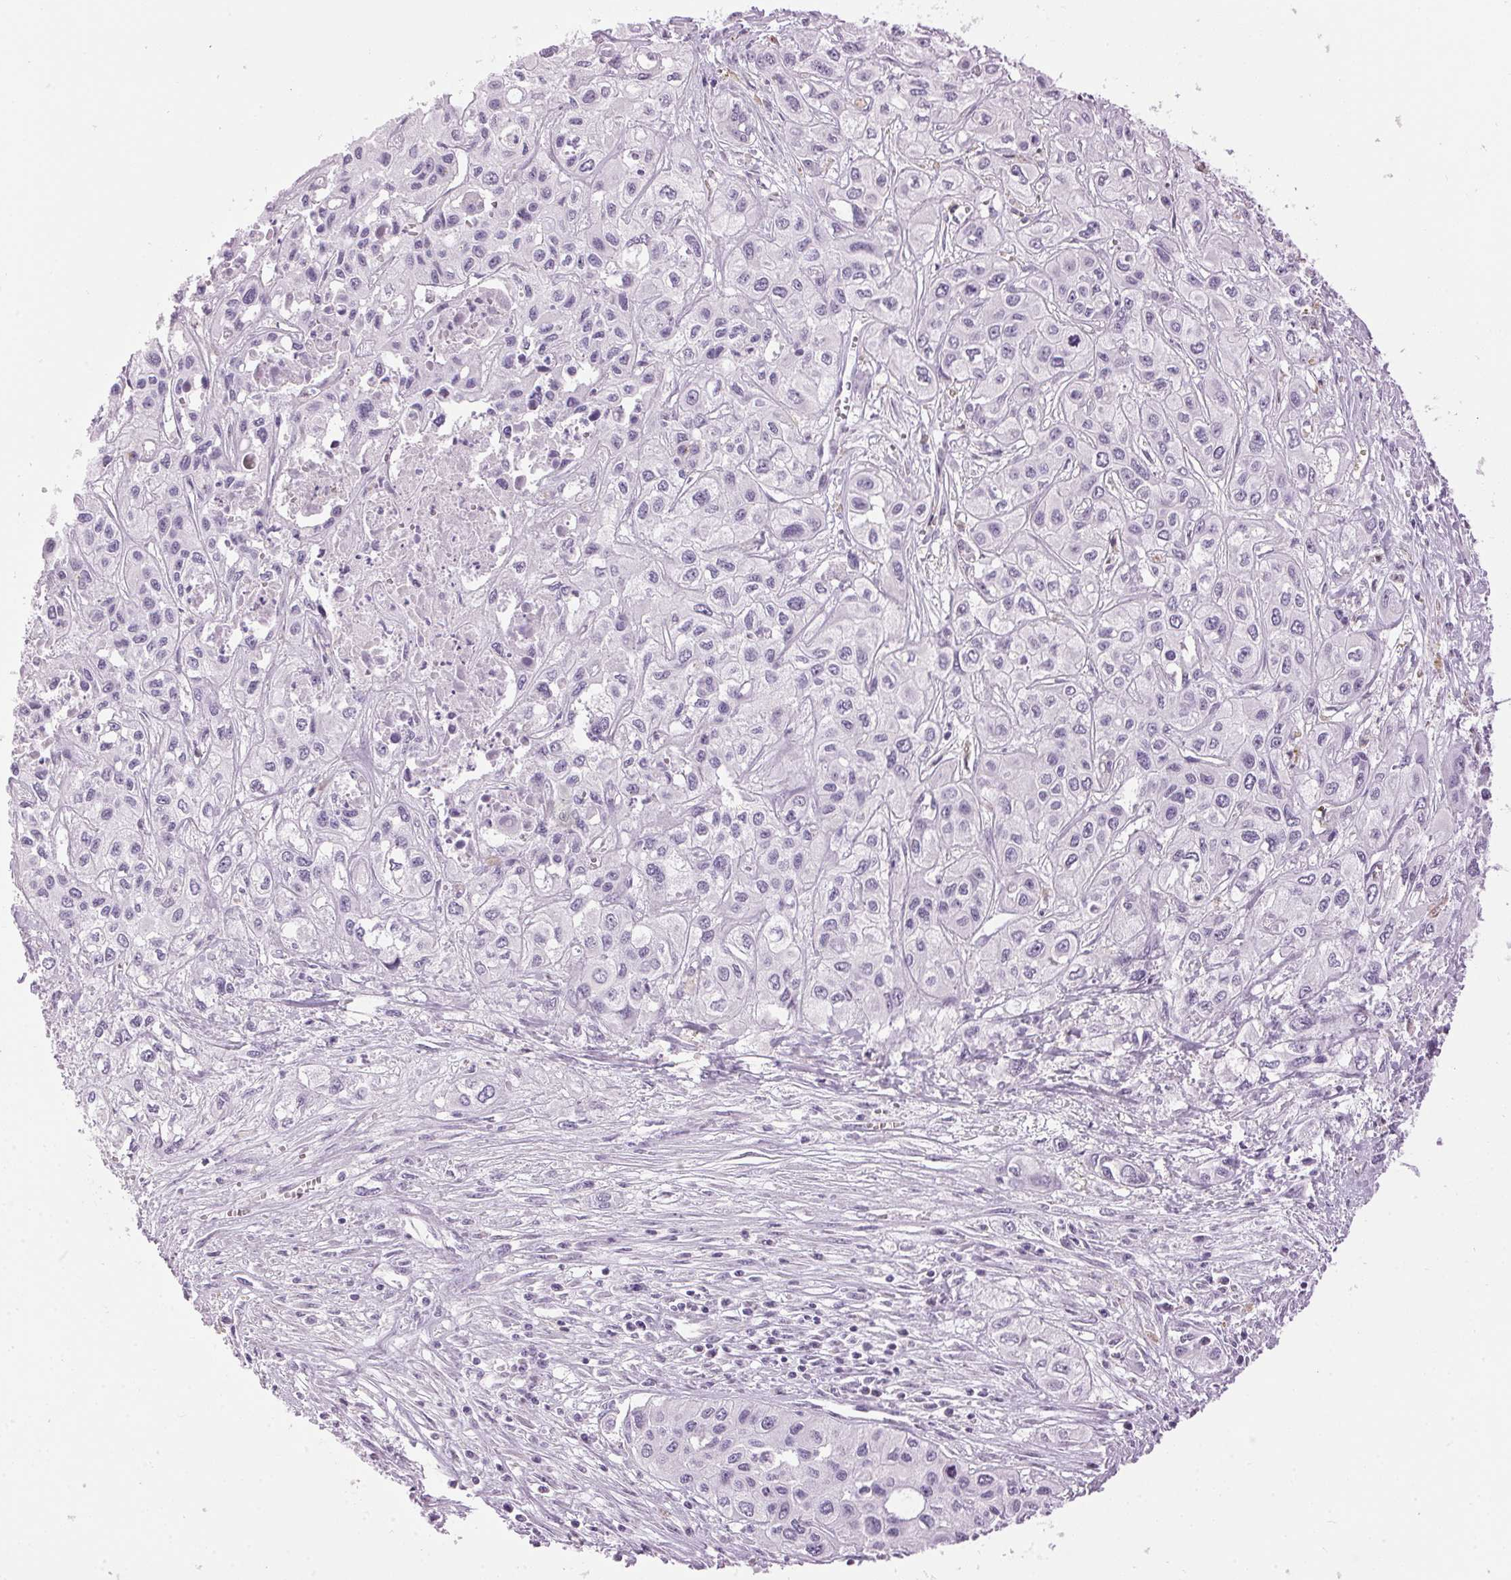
{"staining": {"intensity": "negative", "quantity": "none", "location": "none"}, "tissue": "liver cancer", "cell_type": "Tumor cells", "image_type": "cancer", "snomed": [{"axis": "morphology", "description": "Cholangiocarcinoma"}, {"axis": "topography", "description": "Liver"}], "caption": "This is a micrograph of IHC staining of liver cancer (cholangiocarcinoma), which shows no expression in tumor cells.", "gene": "SP7", "patient": {"sex": "female", "age": 66}}